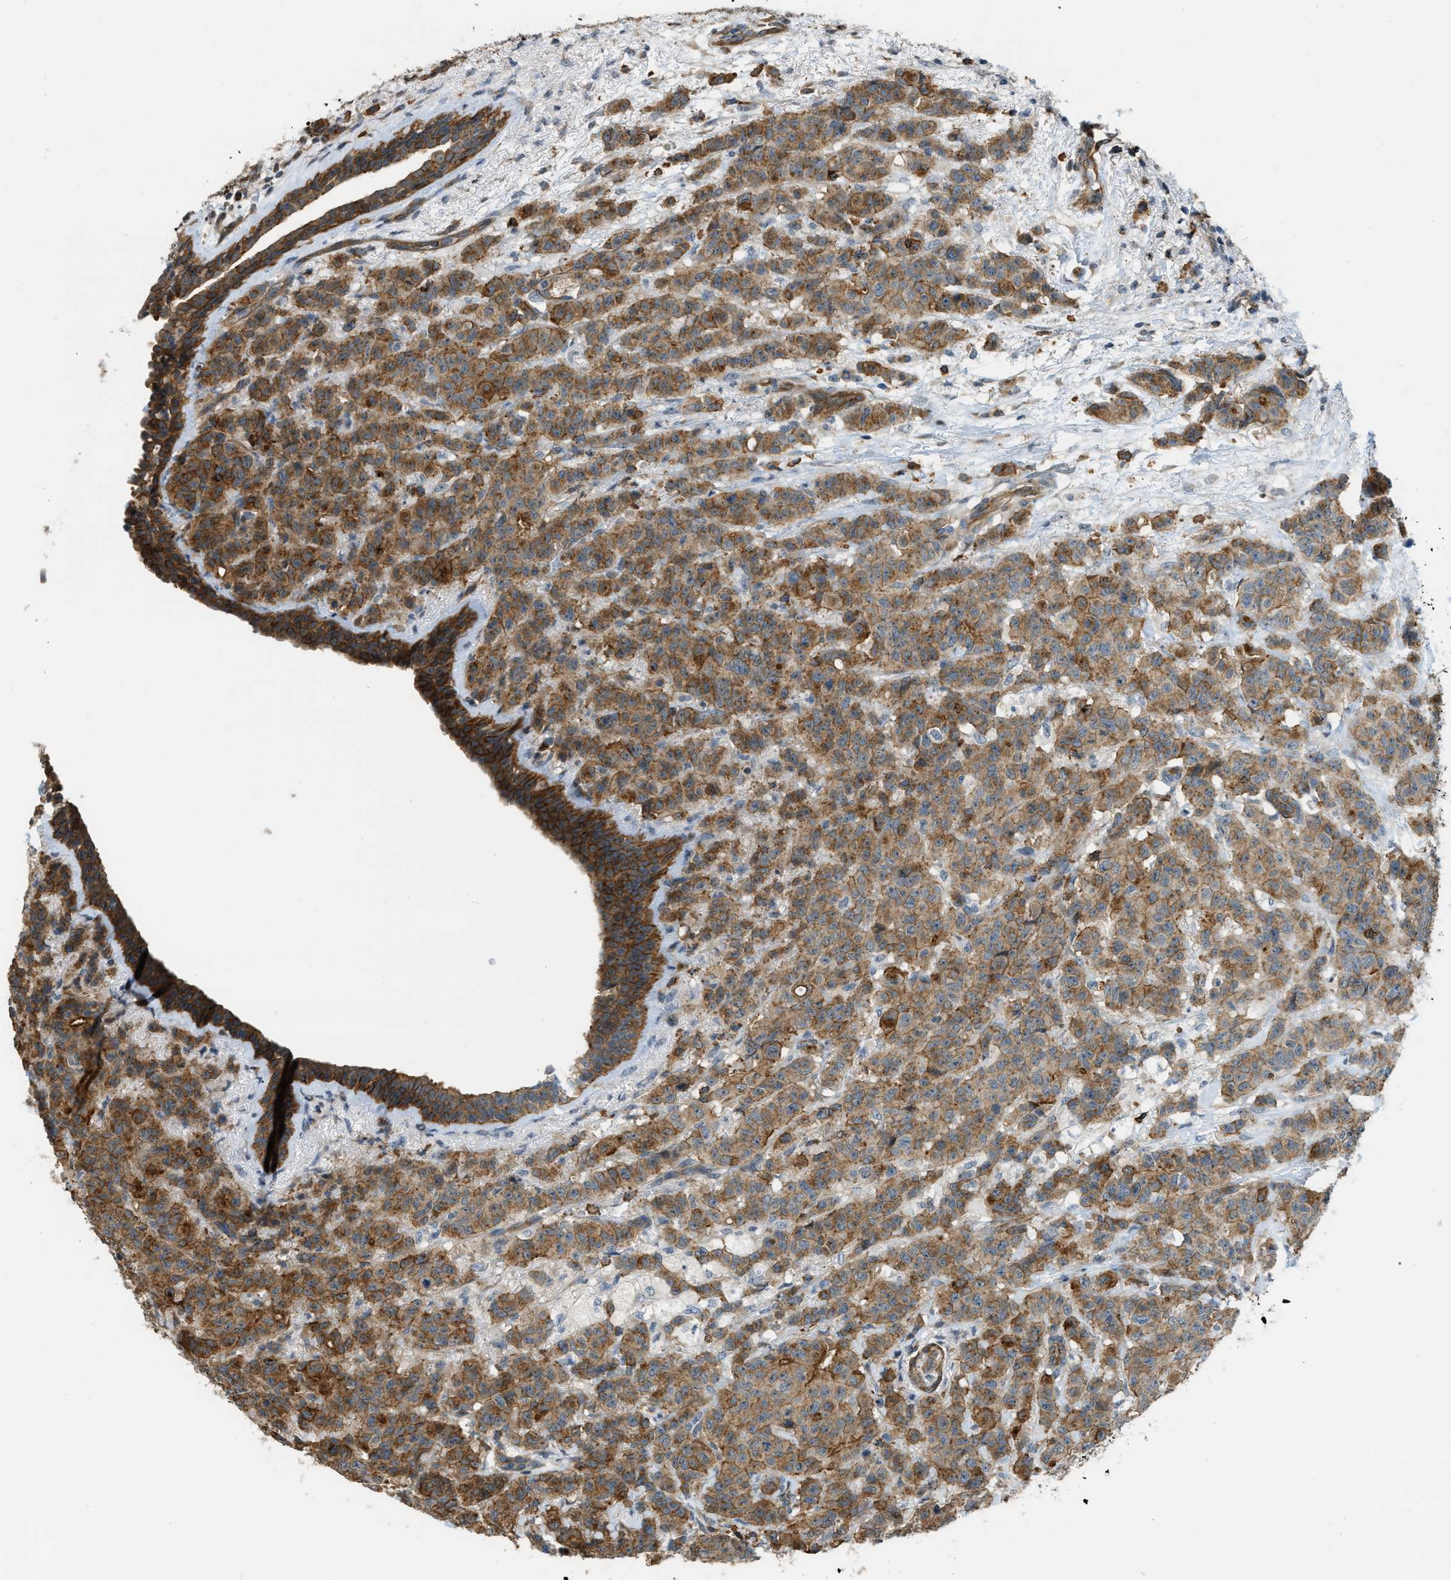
{"staining": {"intensity": "moderate", "quantity": ">75%", "location": "cytoplasmic/membranous"}, "tissue": "breast cancer", "cell_type": "Tumor cells", "image_type": "cancer", "snomed": [{"axis": "morphology", "description": "Normal tissue, NOS"}, {"axis": "morphology", "description": "Duct carcinoma"}, {"axis": "topography", "description": "Breast"}], "caption": "Immunohistochemical staining of invasive ductal carcinoma (breast) shows medium levels of moderate cytoplasmic/membranous positivity in about >75% of tumor cells. The staining was performed using DAB, with brown indicating positive protein expression. Nuclei are stained blue with hematoxylin.", "gene": "KIAA1671", "patient": {"sex": "female", "age": 40}}